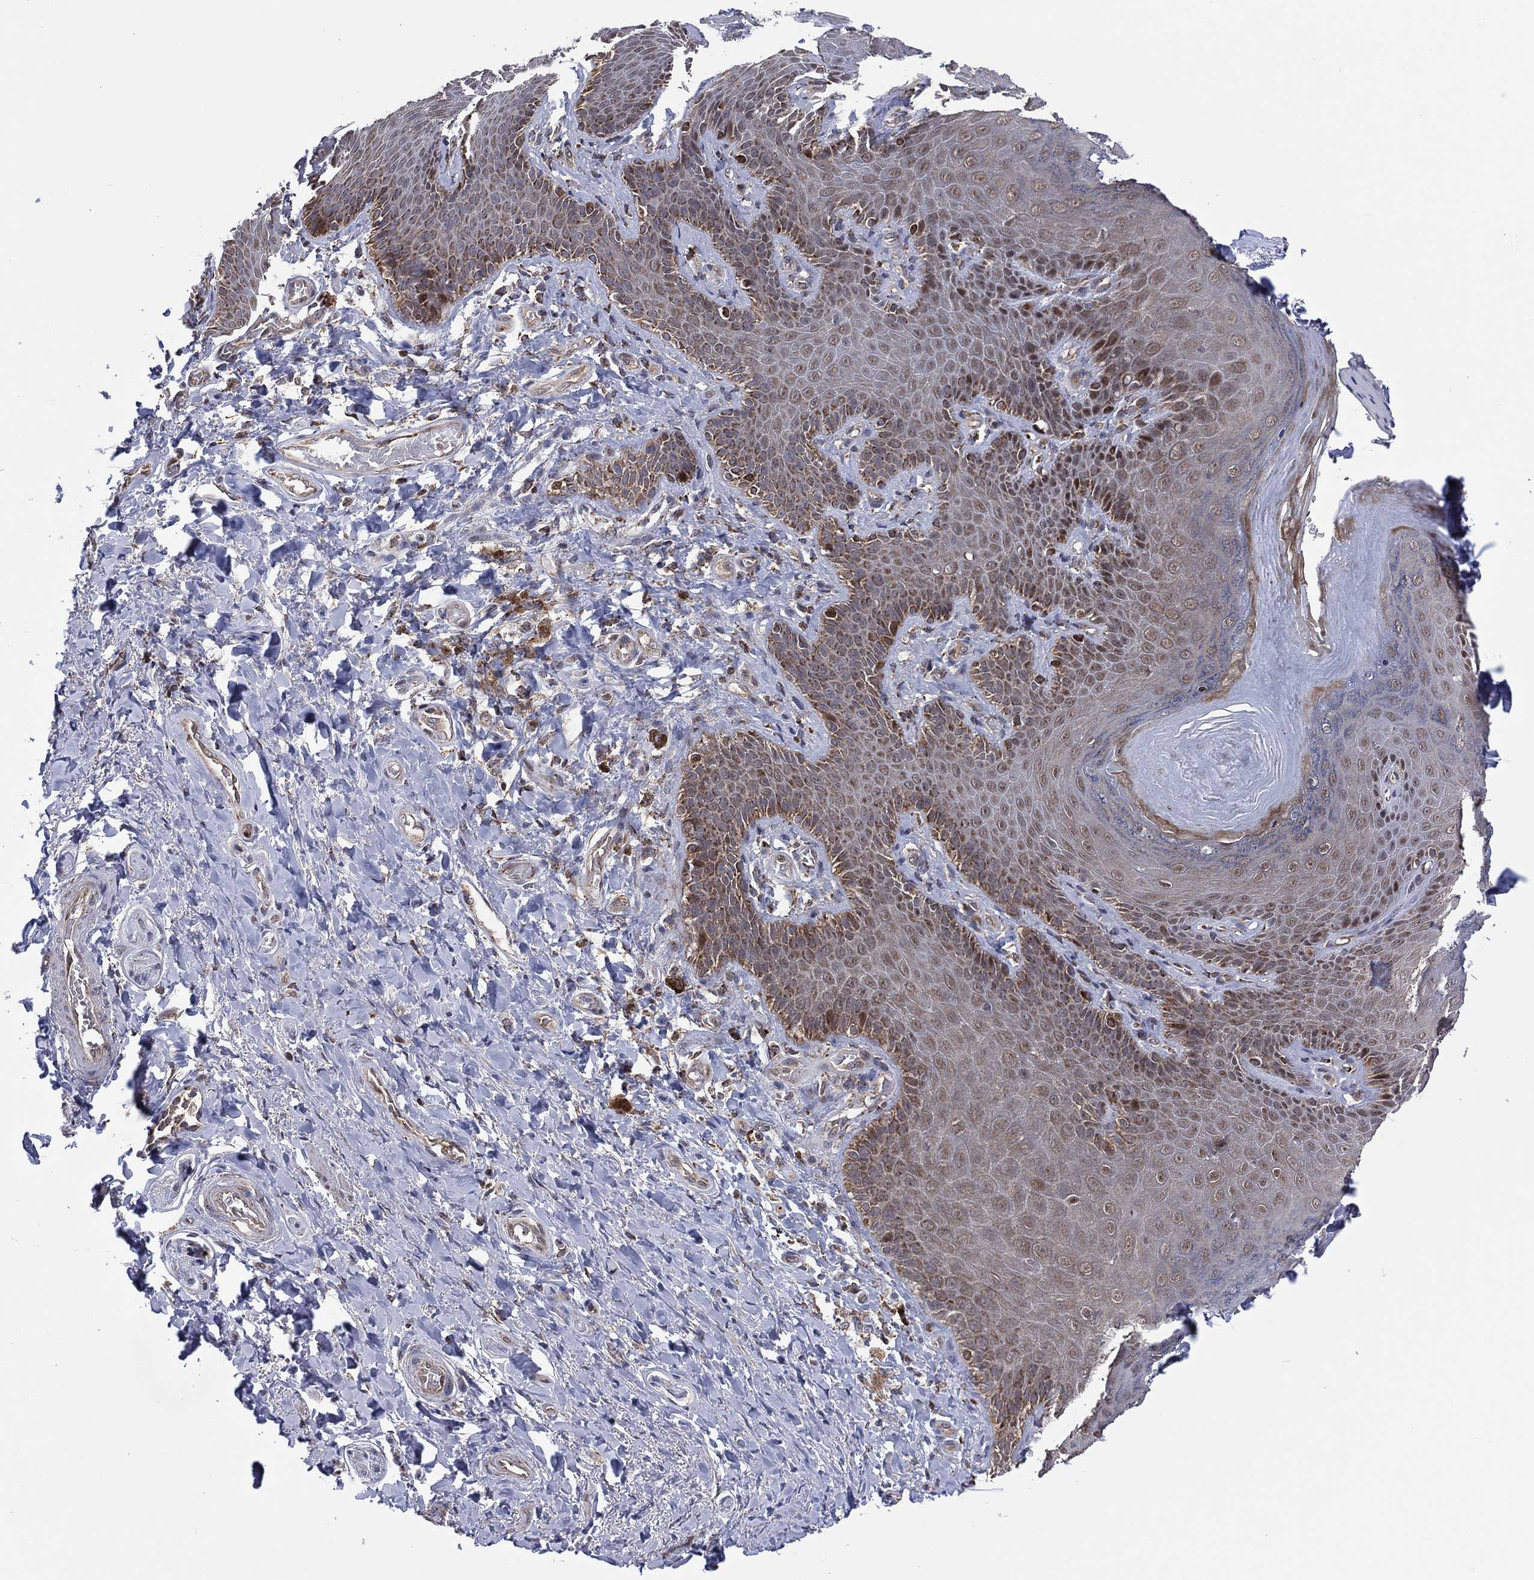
{"staining": {"intensity": "negative", "quantity": "none", "location": "none"}, "tissue": "adipose tissue", "cell_type": "Adipocytes", "image_type": "normal", "snomed": [{"axis": "morphology", "description": "Normal tissue, NOS"}, {"axis": "topography", "description": "Anal"}, {"axis": "topography", "description": "Peripheral nerve tissue"}], "caption": "This is a photomicrograph of immunohistochemistry staining of unremarkable adipose tissue, which shows no positivity in adipocytes. (DAB IHC with hematoxylin counter stain).", "gene": "PIDD1", "patient": {"sex": "male", "age": 53}}